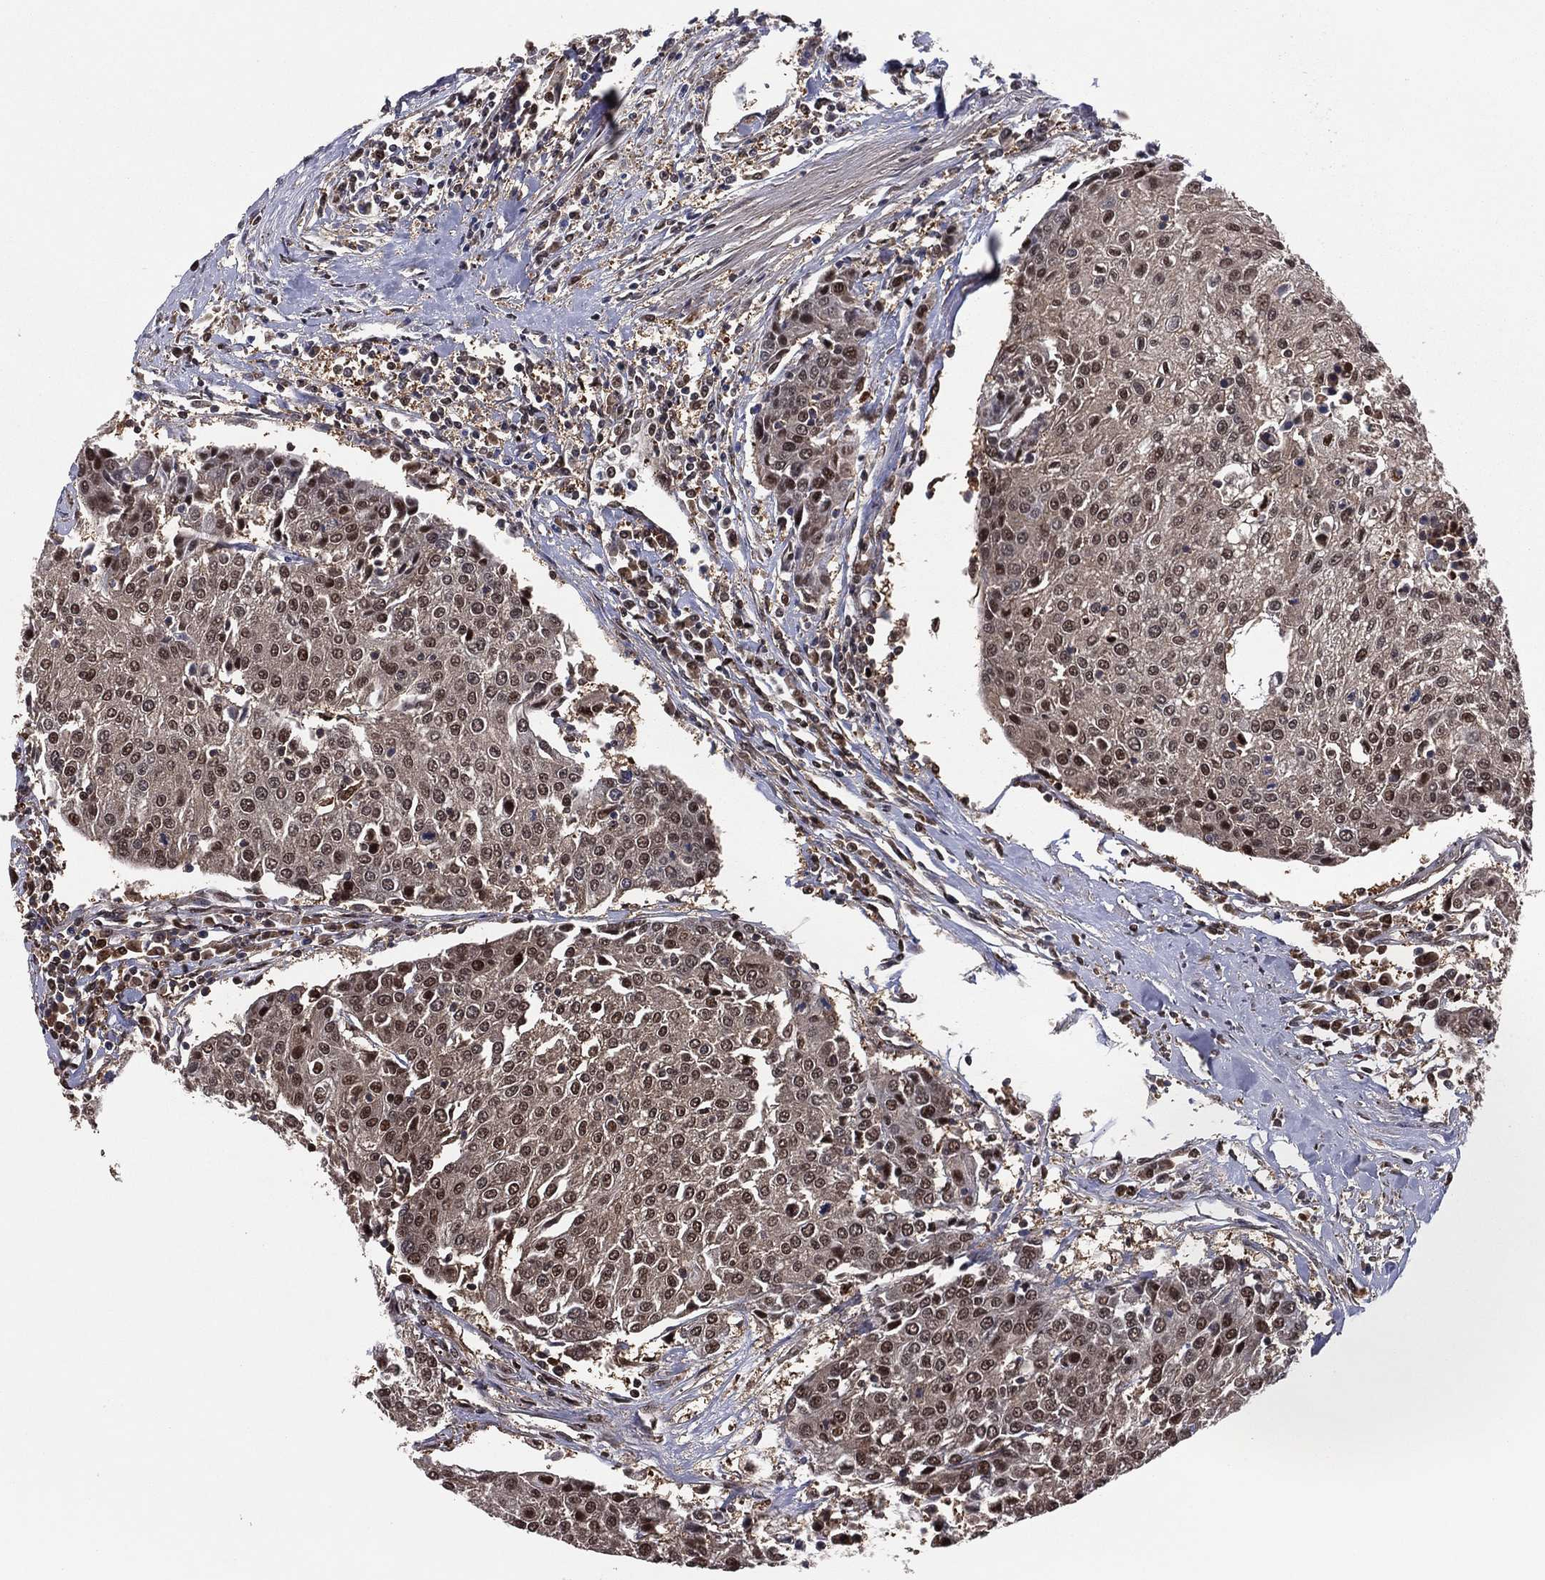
{"staining": {"intensity": "moderate", "quantity": "<25%", "location": "cytoplasmic/membranous,nuclear"}, "tissue": "urothelial cancer", "cell_type": "Tumor cells", "image_type": "cancer", "snomed": [{"axis": "morphology", "description": "Urothelial carcinoma, High grade"}, {"axis": "topography", "description": "Urinary bladder"}], "caption": "Moderate cytoplasmic/membranous and nuclear positivity is seen in about <25% of tumor cells in urothelial carcinoma (high-grade). (DAB IHC with brightfield microscopy, high magnification).", "gene": "ICOSLG", "patient": {"sex": "female", "age": 85}}